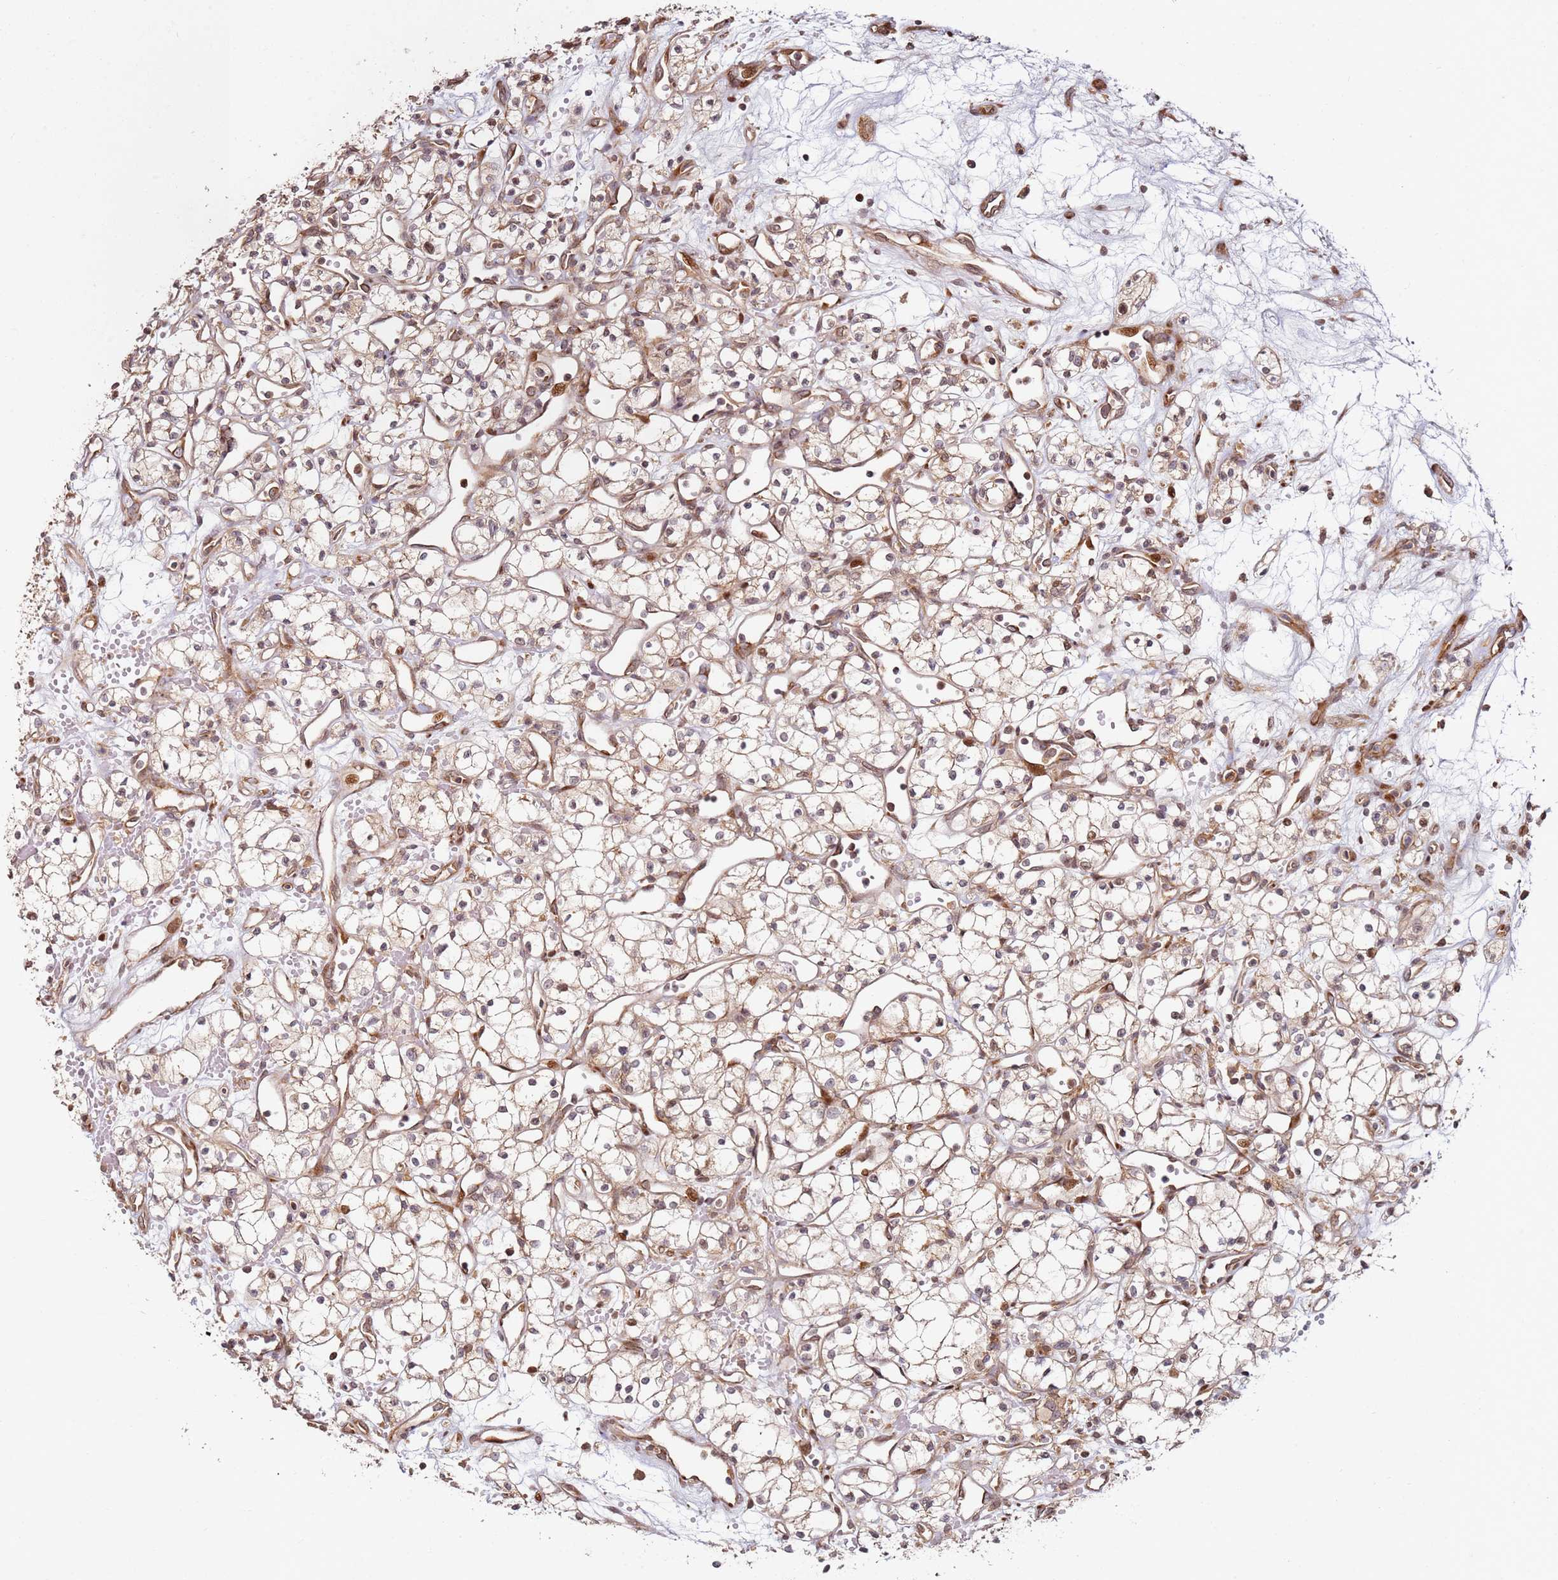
{"staining": {"intensity": "moderate", "quantity": "<25%", "location": "cytoplasmic/membranous,nuclear"}, "tissue": "renal cancer", "cell_type": "Tumor cells", "image_type": "cancer", "snomed": [{"axis": "morphology", "description": "Adenocarcinoma, NOS"}, {"axis": "topography", "description": "Kidney"}], "caption": "Protein staining exhibits moderate cytoplasmic/membranous and nuclear staining in approximately <25% of tumor cells in adenocarcinoma (renal). (IHC, brightfield microscopy, high magnification).", "gene": "RPS3A", "patient": {"sex": "male", "age": 59}}